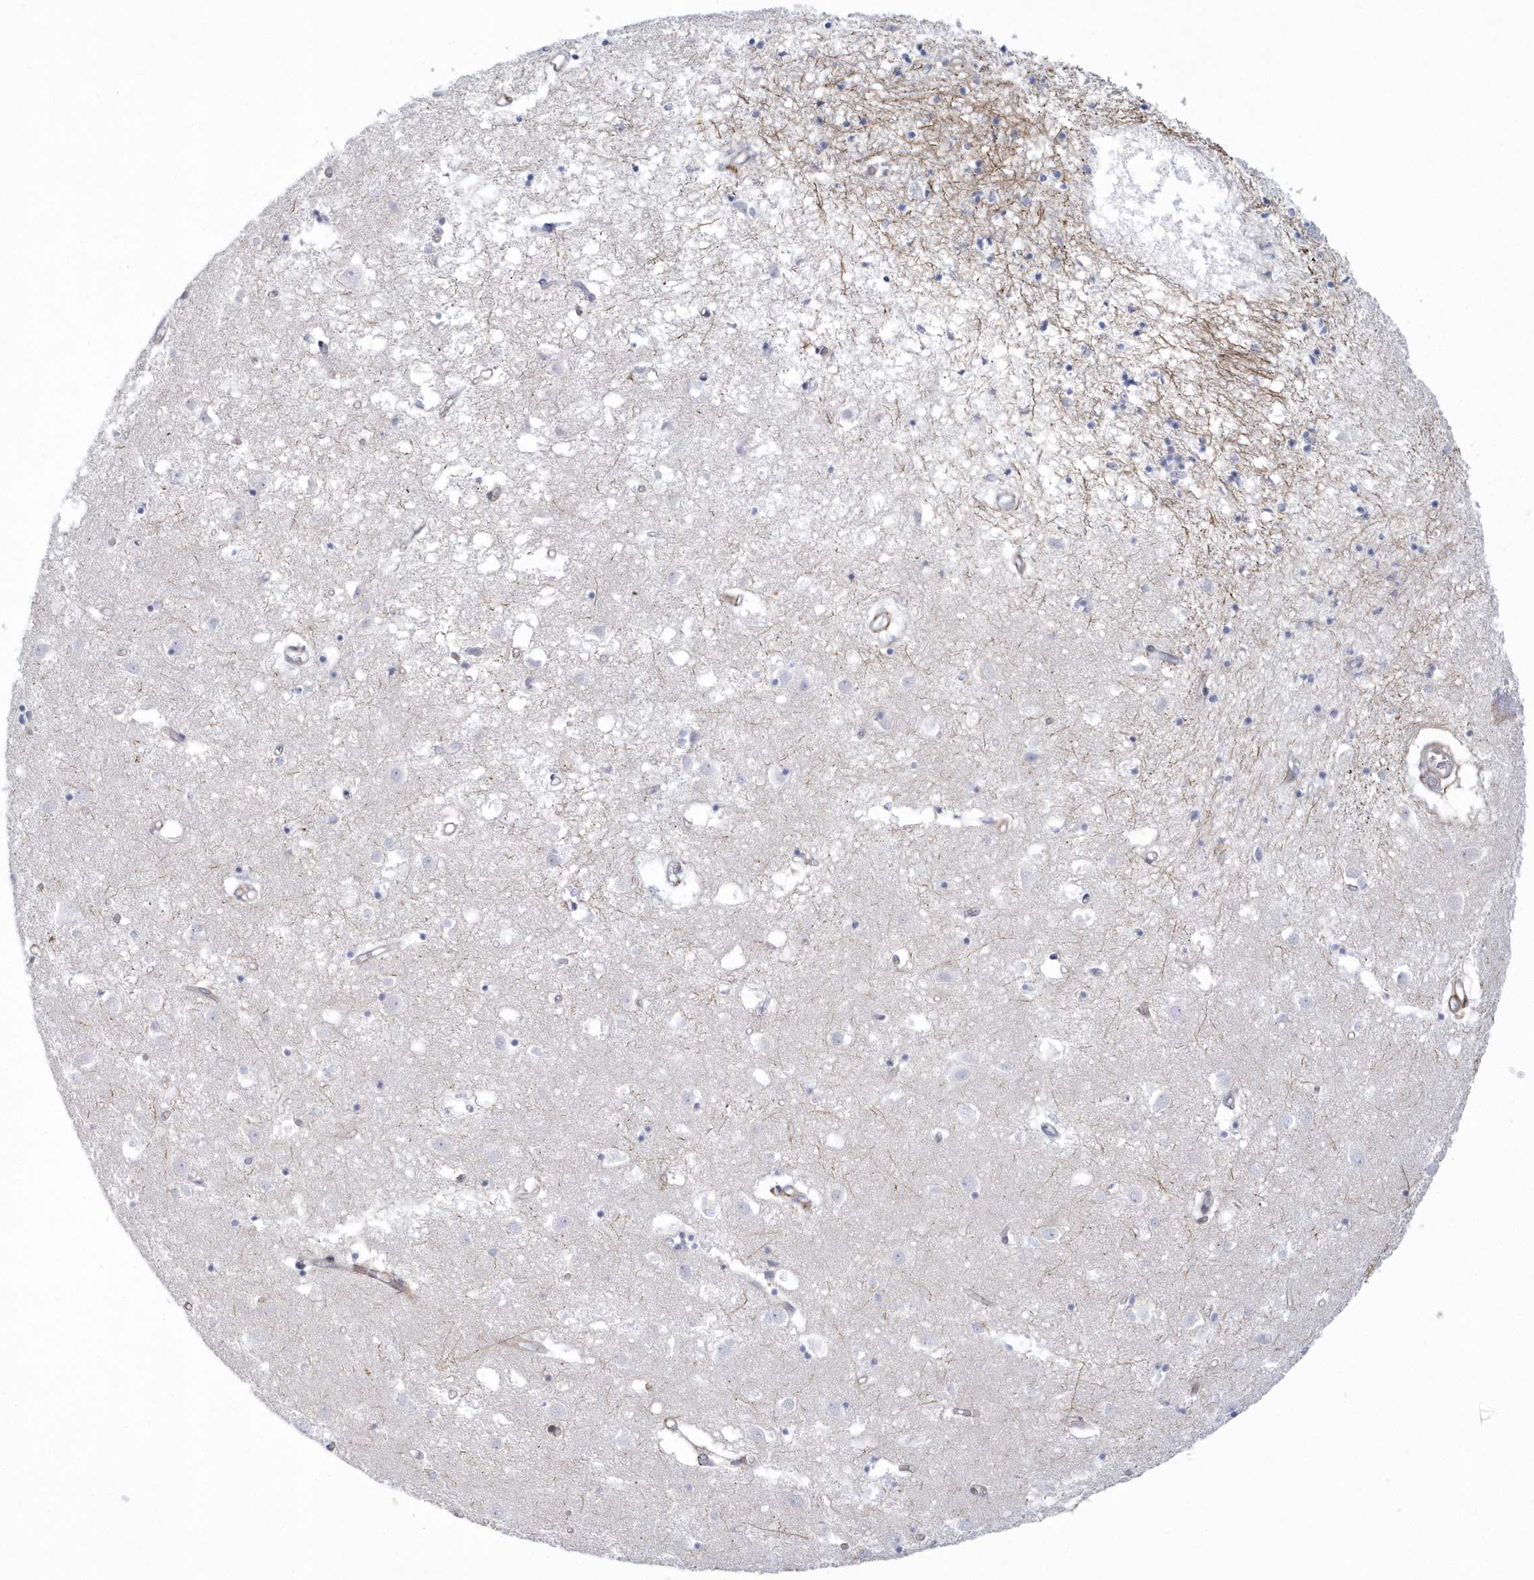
{"staining": {"intensity": "negative", "quantity": "none", "location": "none"}, "tissue": "caudate", "cell_type": "Glial cells", "image_type": "normal", "snomed": [{"axis": "morphology", "description": "Normal tissue, NOS"}, {"axis": "topography", "description": "Lateral ventricle wall"}], "caption": "Immunohistochemistry (IHC) image of benign caudate: human caudate stained with DAB exhibits no significant protein expression in glial cells. Brightfield microscopy of immunohistochemistry (IHC) stained with DAB (3,3'-diaminobenzidine) (brown) and hematoxylin (blue), captured at high magnification.", "gene": "WDR27", "patient": {"sex": "male", "age": 70}}